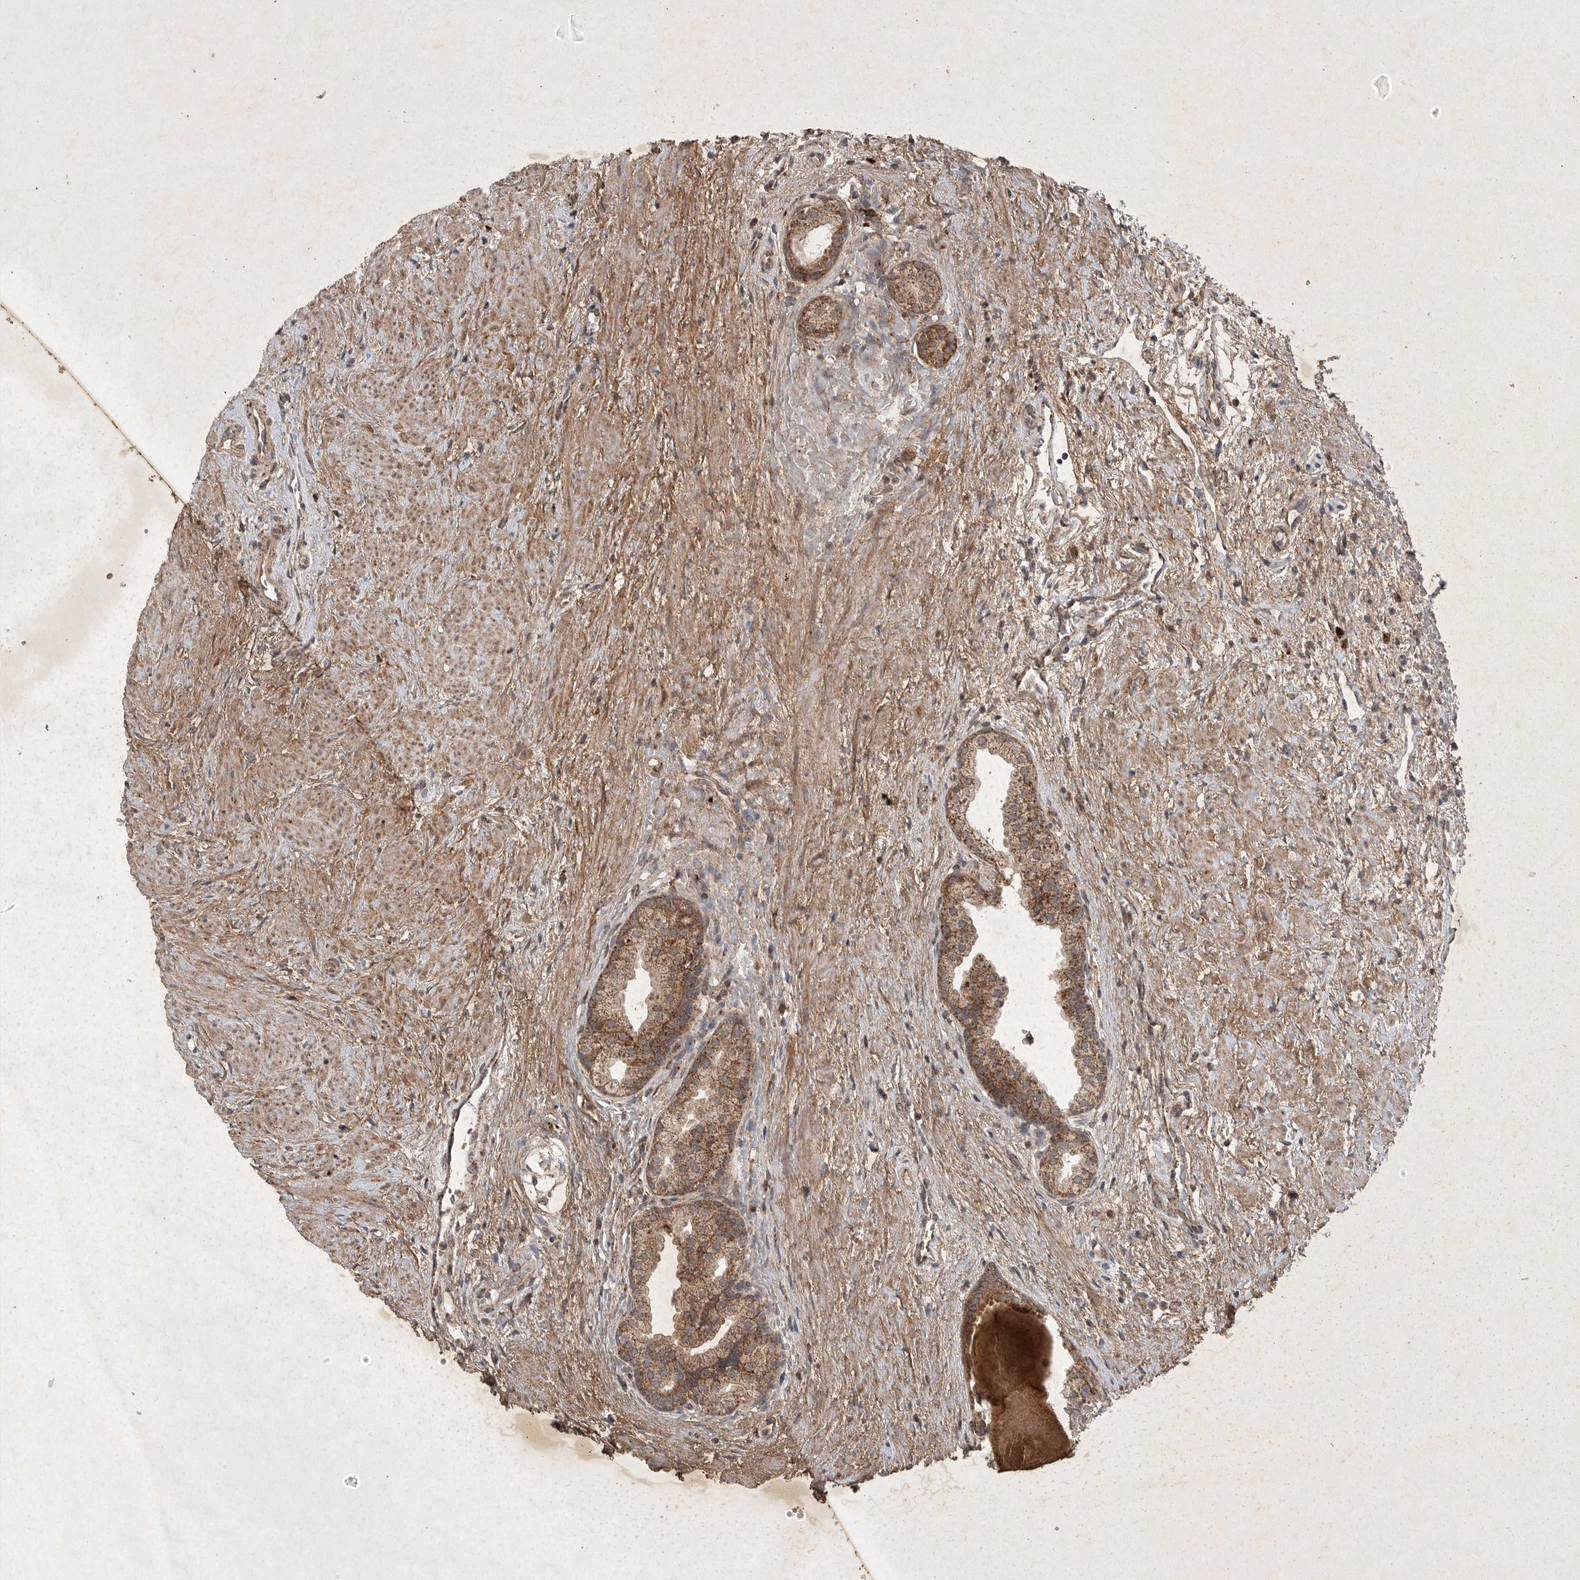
{"staining": {"intensity": "moderate", "quantity": ">75%", "location": "cytoplasmic/membranous"}, "tissue": "prostate", "cell_type": "Glandular cells", "image_type": "normal", "snomed": [{"axis": "morphology", "description": "Normal tissue, NOS"}, {"axis": "topography", "description": "Prostate"}], "caption": "Prostate stained with DAB IHC demonstrates medium levels of moderate cytoplasmic/membranous staining in about >75% of glandular cells. The staining was performed using DAB (3,3'-diaminobenzidine) to visualize the protein expression in brown, while the nuclei were stained in blue with hematoxylin (Magnification: 20x).", "gene": "DDR1", "patient": {"sex": "male", "age": 48}}